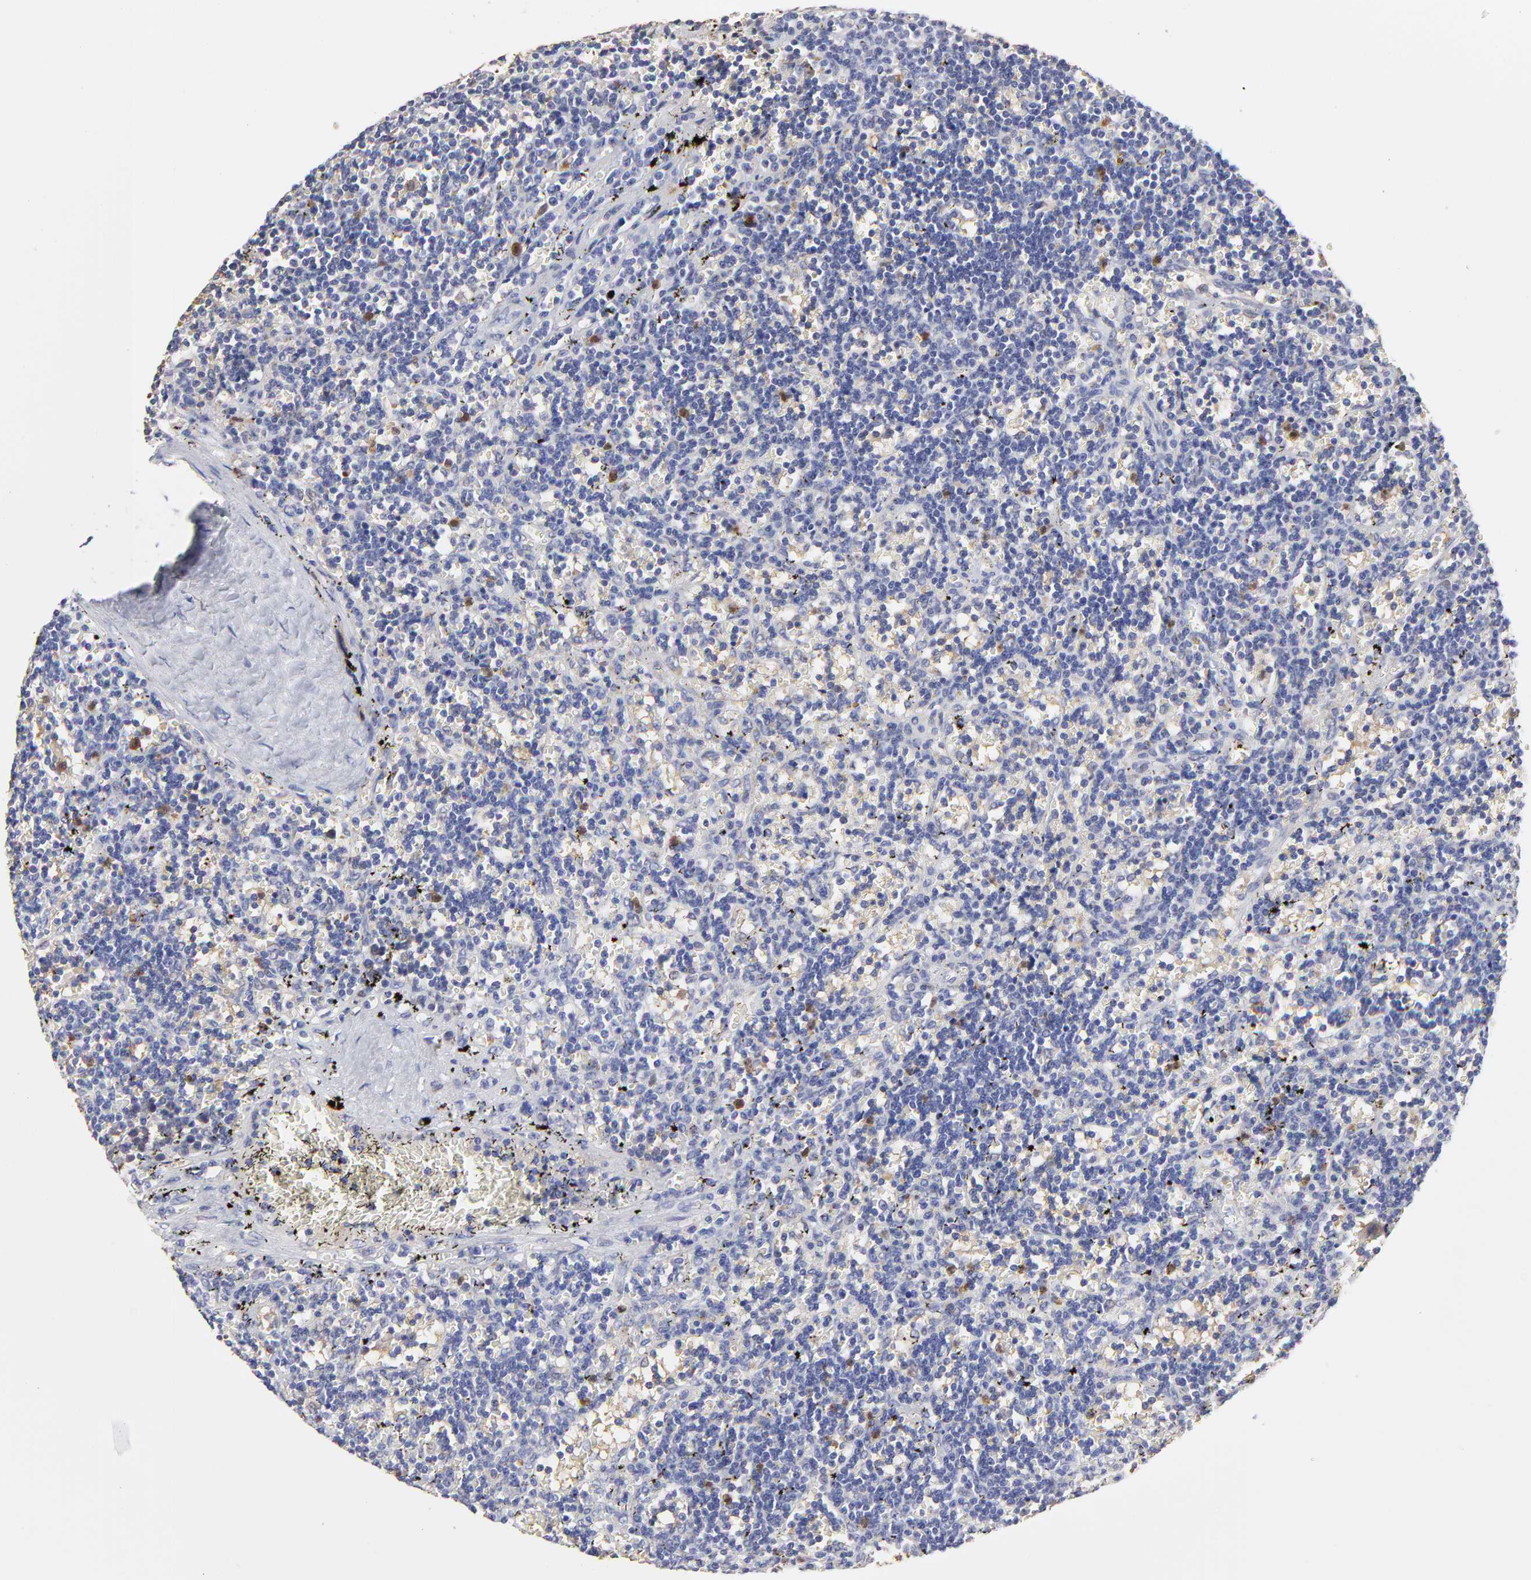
{"staining": {"intensity": "negative", "quantity": "none", "location": "none"}, "tissue": "lymphoma", "cell_type": "Tumor cells", "image_type": "cancer", "snomed": [{"axis": "morphology", "description": "Malignant lymphoma, non-Hodgkin's type, Low grade"}, {"axis": "topography", "description": "Spleen"}], "caption": "The histopathology image displays no significant expression in tumor cells of malignant lymphoma, non-Hodgkin's type (low-grade). (DAB (3,3'-diaminobenzidine) immunohistochemistry, high magnification).", "gene": "SMARCA1", "patient": {"sex": "male", "age": 60}}